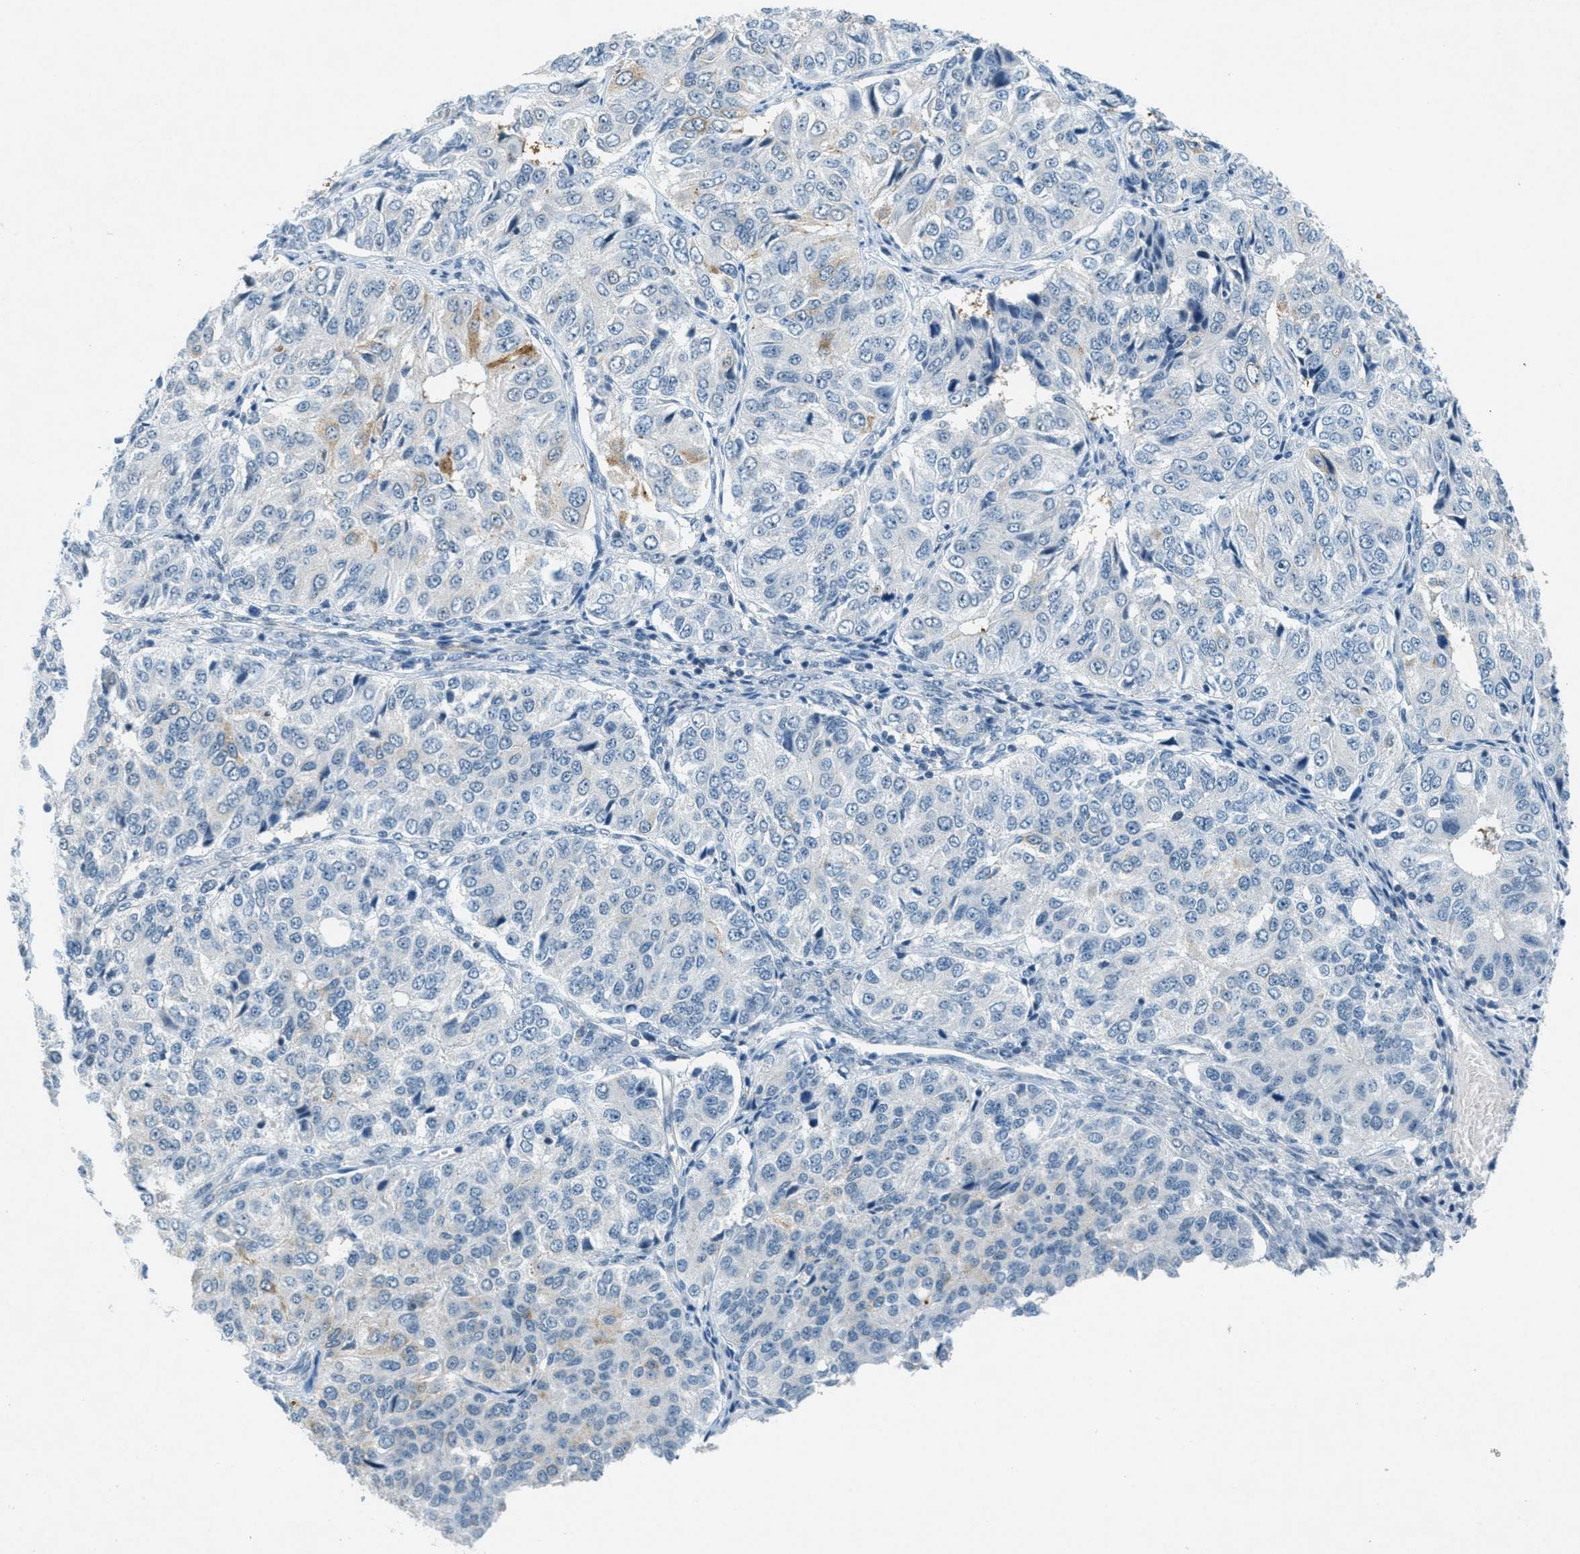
{"staining": {"intensity": "moderate", "quantity": "<25%", "location": "cytoplasmic/membranous"}, "tissue": "ovarian cancer", "cell_type": "Tumor cells", "image_type": "cancer", "snomed": [{"axis": "morphology", "description": "Carcinoma, endometroid"}, {"axis": "topography", "description": "Ovary"}], "caption": "Human ovarian endometroid carcinoma stained for a protein (brown) demonstrates moderate cytoplasmic/membranous positive positivity in about <25% of tumor cells.", "gene": "FYN", "patient": {"sex": "female", "age": 51}}